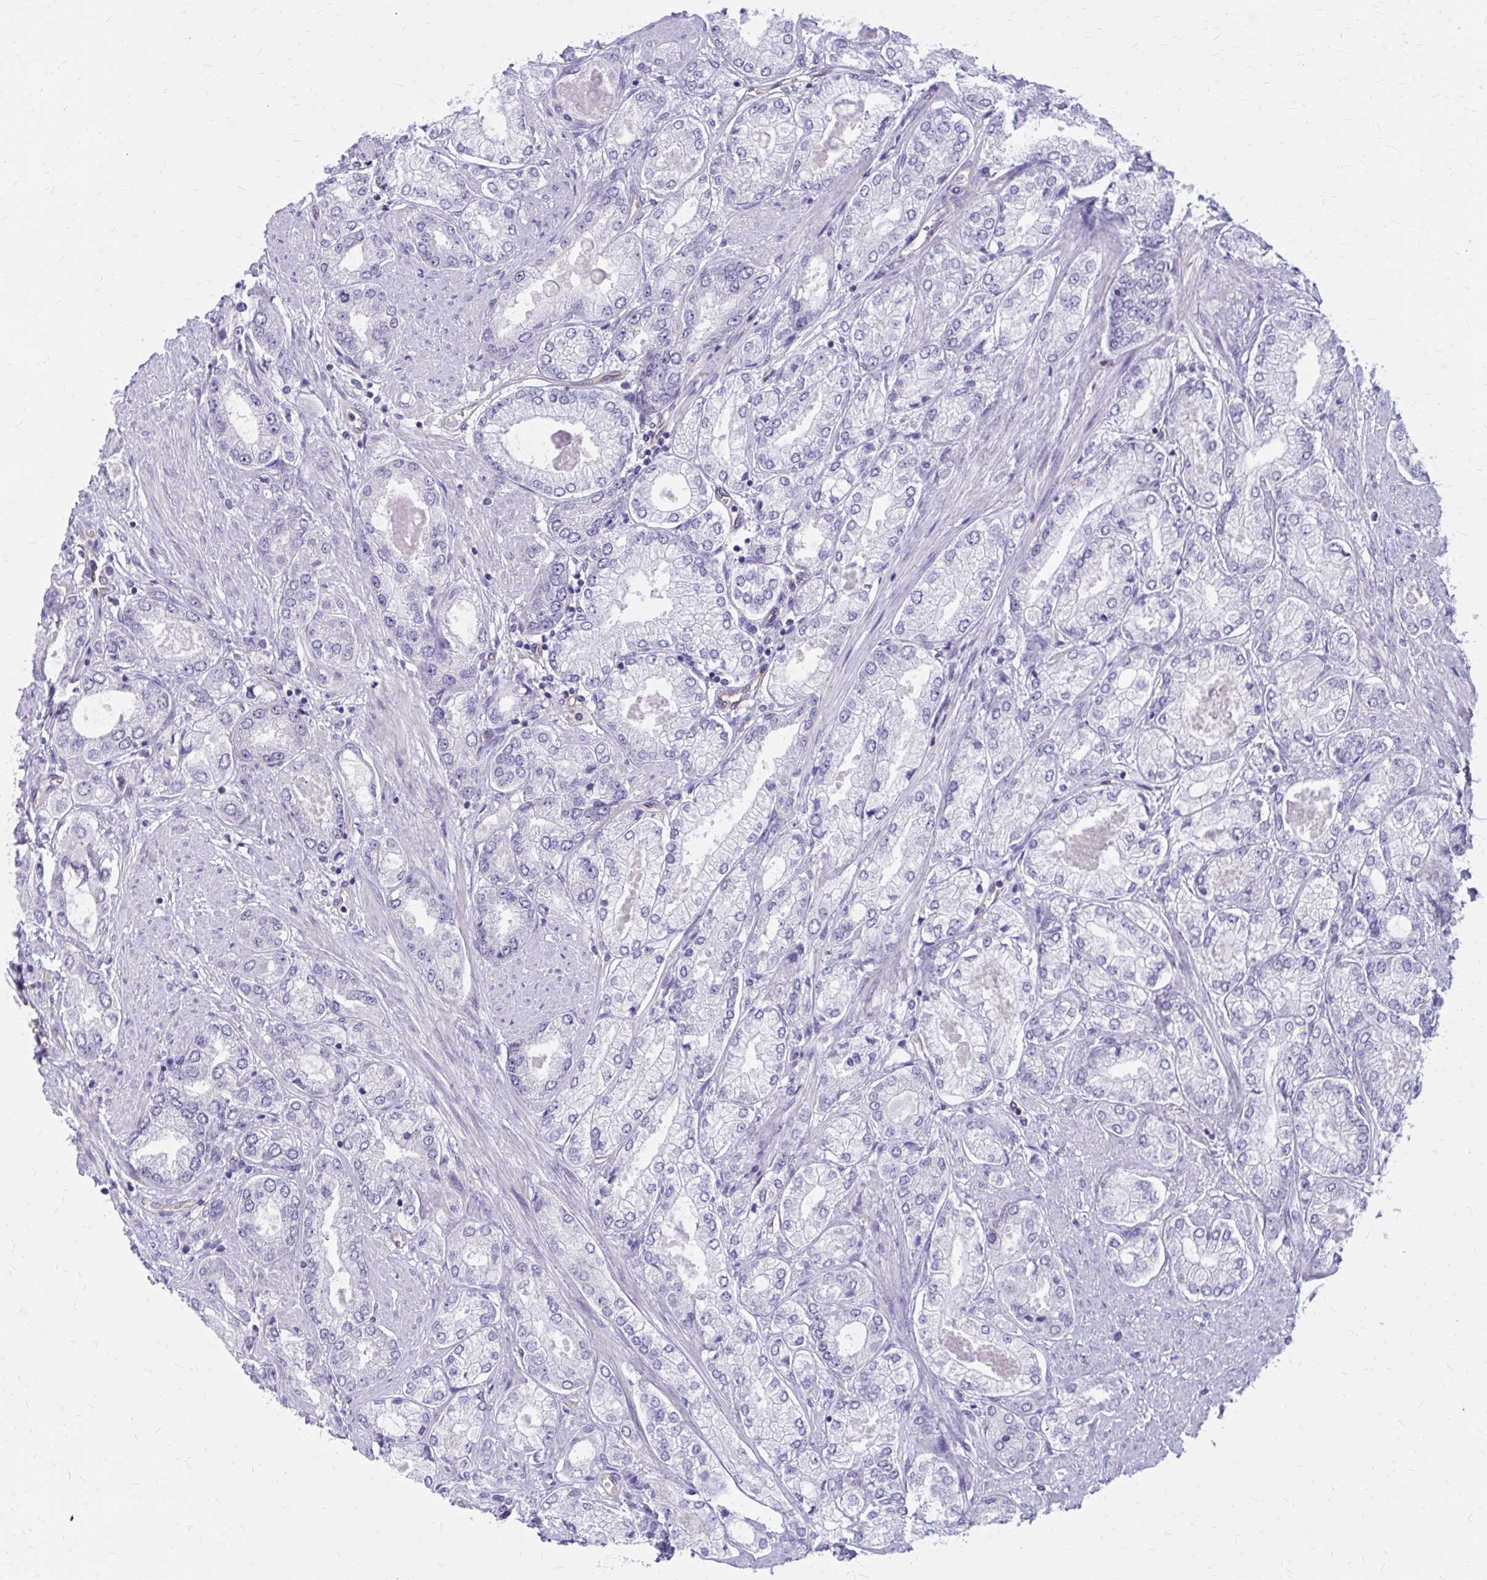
{"staining": {"intensity": "negative", "quantity": "none", "location": "none"}, "tissue": "prostate cancer", "cell_type": "Tumor cells", "image_type": "cancer", "snomed": [{"axis": "morphology", "description": "Adenocarcinoma, High grade"}, {"axis": "topography", "description": "Prostate"}], "caption": "This is an immunohistochemistry micrograph of prostate cancer (high-grade adenocarcinoma). There is no expression in tumor cells.", "gene": "CLIC2", "patient": {"sex": "male", "age": 68}}